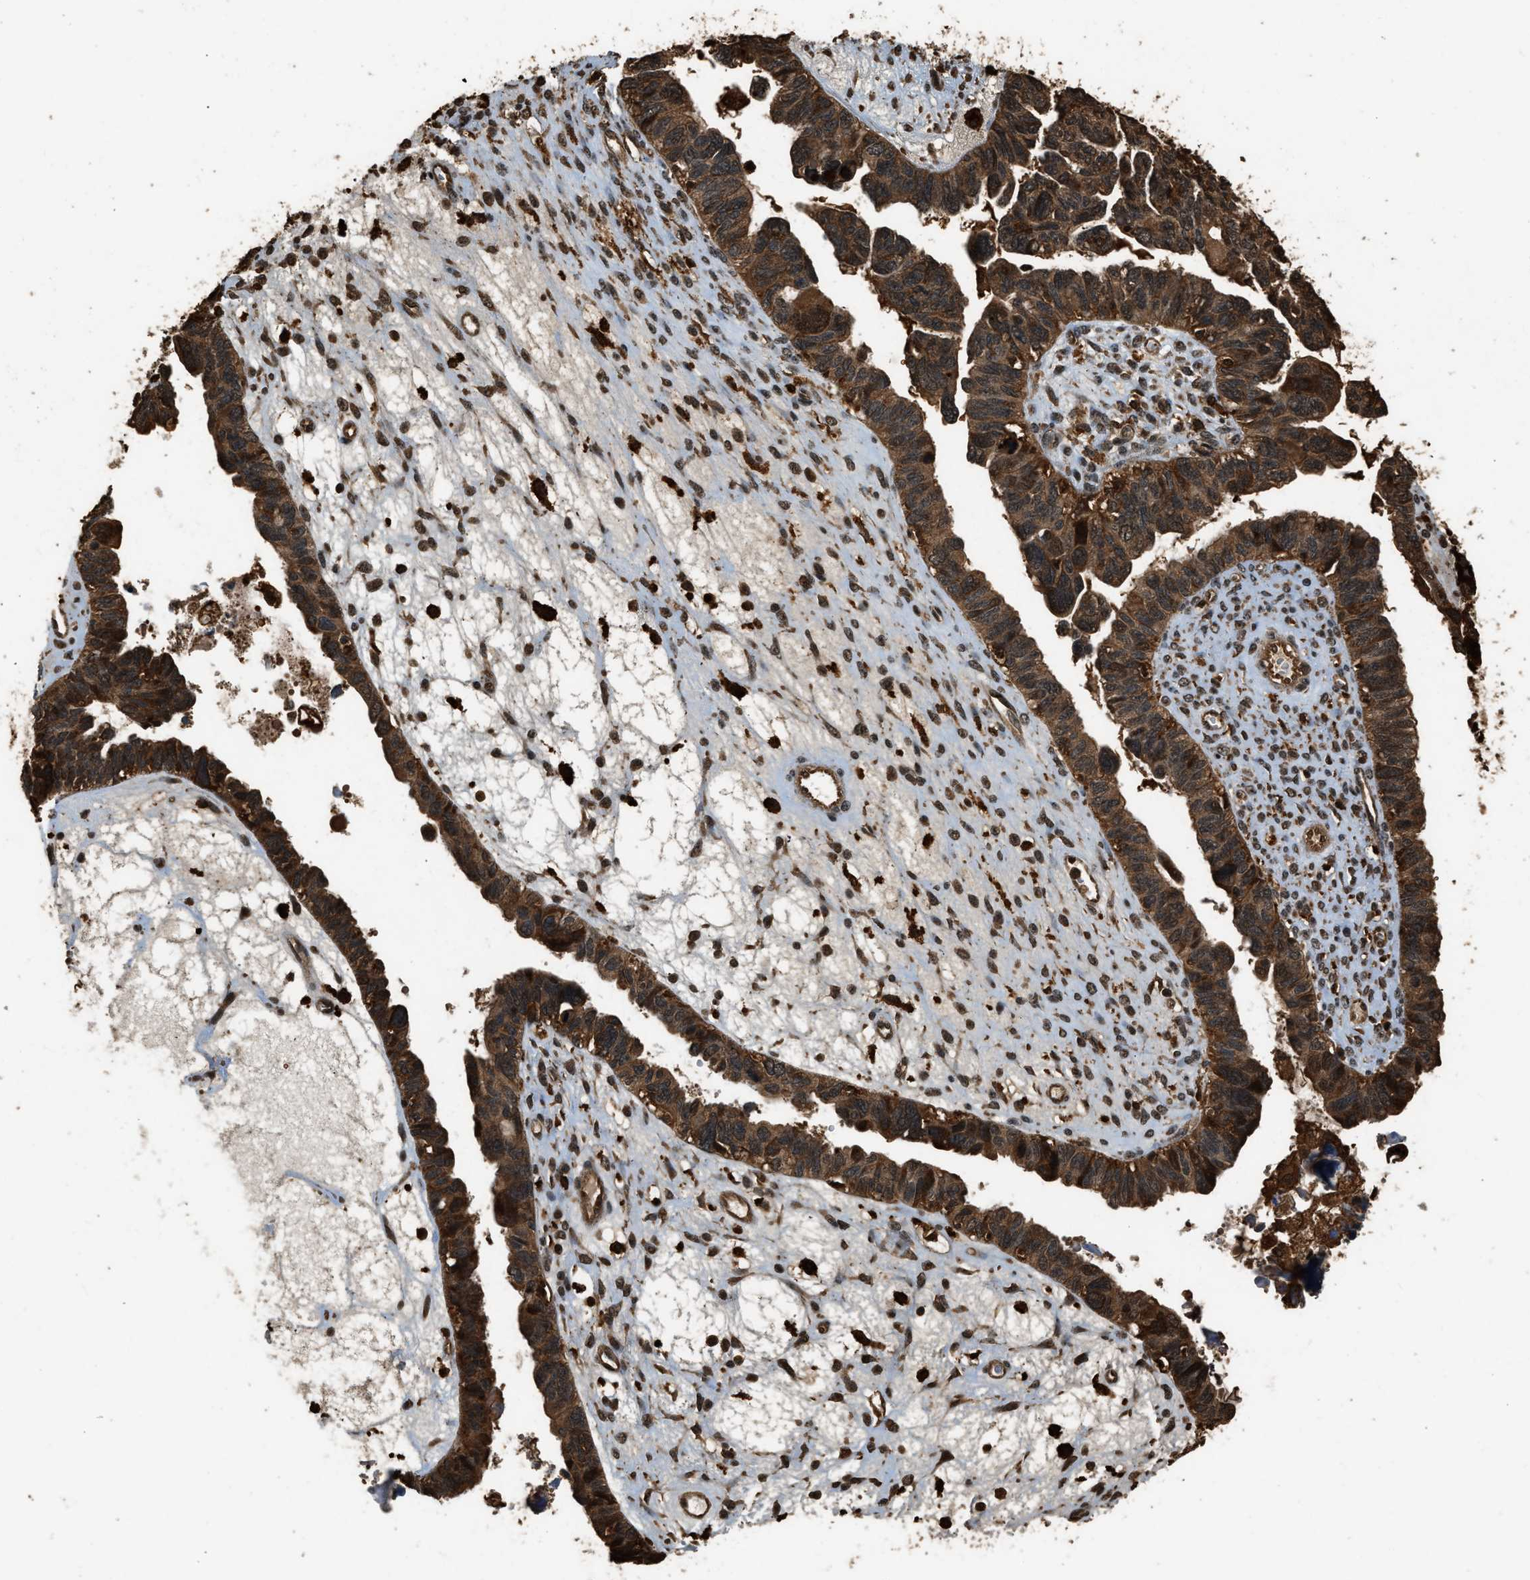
{"staining": {"intensity": "moderate", "quantity": ">75%", "location": "cytoplasmic/membranous"}, "tissue": "ovarian cancer", "cell_type": "Tumor cells", "image_type": "cancer", "snomed": [{"axis": "morphology", "description": "Cystadenocarcinoma, serous, NOS"}, {"axis": "topography", "description": "Ovary"}], "caption": "Immunohistochemistry micrograph of neoplastic tissue: human serous cystadenocarcinoma (ovarian) stained using IHC demonstrates medium levels of moderate protein expression localized specifically in the cytoplasmic/membranous of tumor cells, appearing as a cytoplasmic/membranous brown color.", "gene": "RAP2A", "patient": {"sex": "female", "age": 79}}